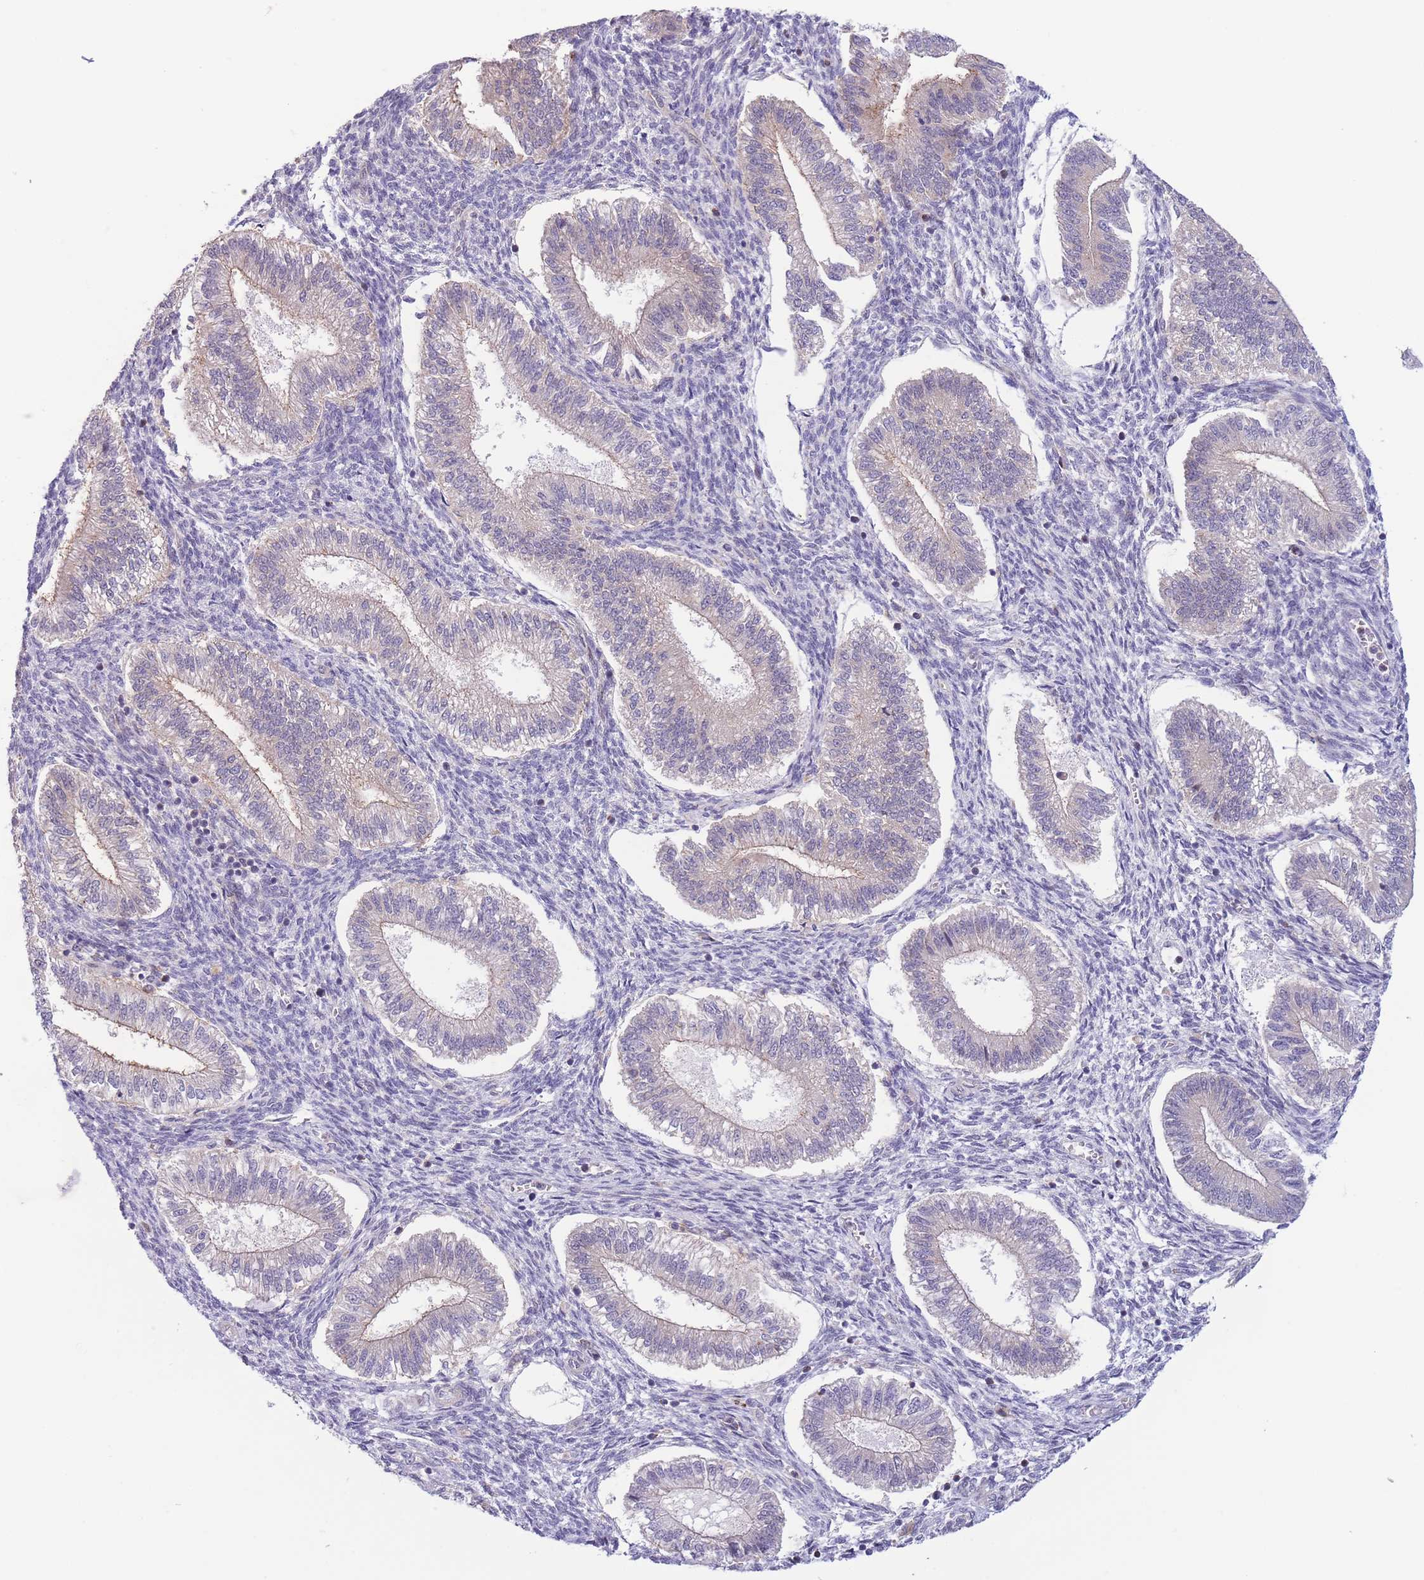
{"staining": {"intensity": "negative", "quantity": "none", "location": "none"}, "tissue": "endometrium", "cell_type": "Cells in endometrial stroma", "image_type": "normal", "snomed": [{"axis": "morphology", "description": "Normal tissue, NOS"}, {"axis": "topography", "description": "Endometrium"}], "caption": "An immunohistochemistry micrograph of unremarkable endometrium is shown. There is no staining in cells in endometrial stroma of endometrium.", "gene": "C9orf152", "patient": {"sex": "female", "age": 25}}